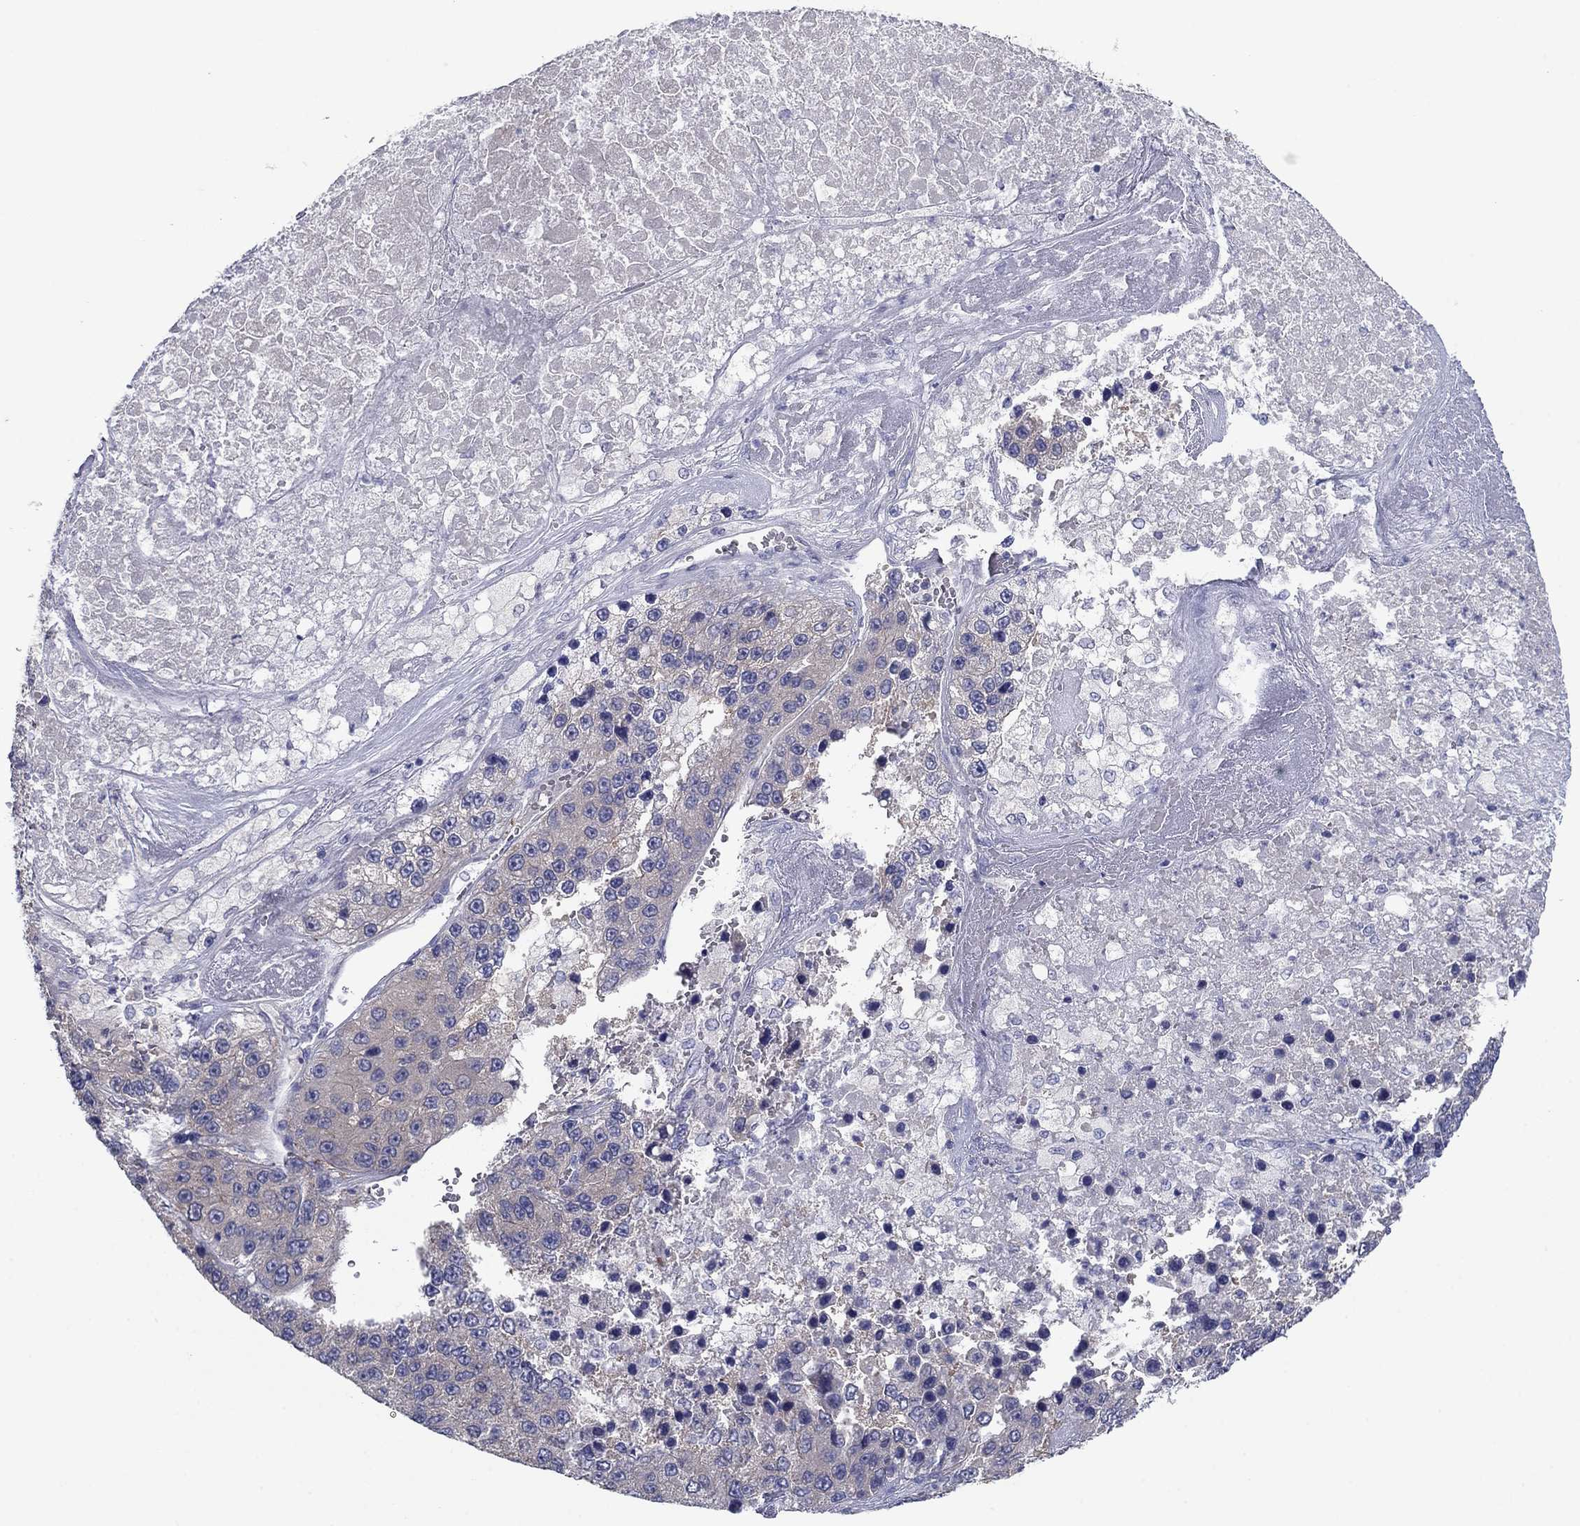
{"staining": {"intensity": "negative", "quantity": "none", "location": "none"}, "tissue": "liver cancer", "cell_type": "Tumor cells", "image_type": "cancer", "snomed": [{"axis": "morphology", "description": "Carcinoma, Hepatocellular, NOS"}, {"axis": "topography", "description": "Liver"}], "caption": "Liver cancer was stained to show a protein in brown. There is no significant expression in tumor cells.", "gene": "PLS1", "patient": {"sex": "female", "age": 73}}